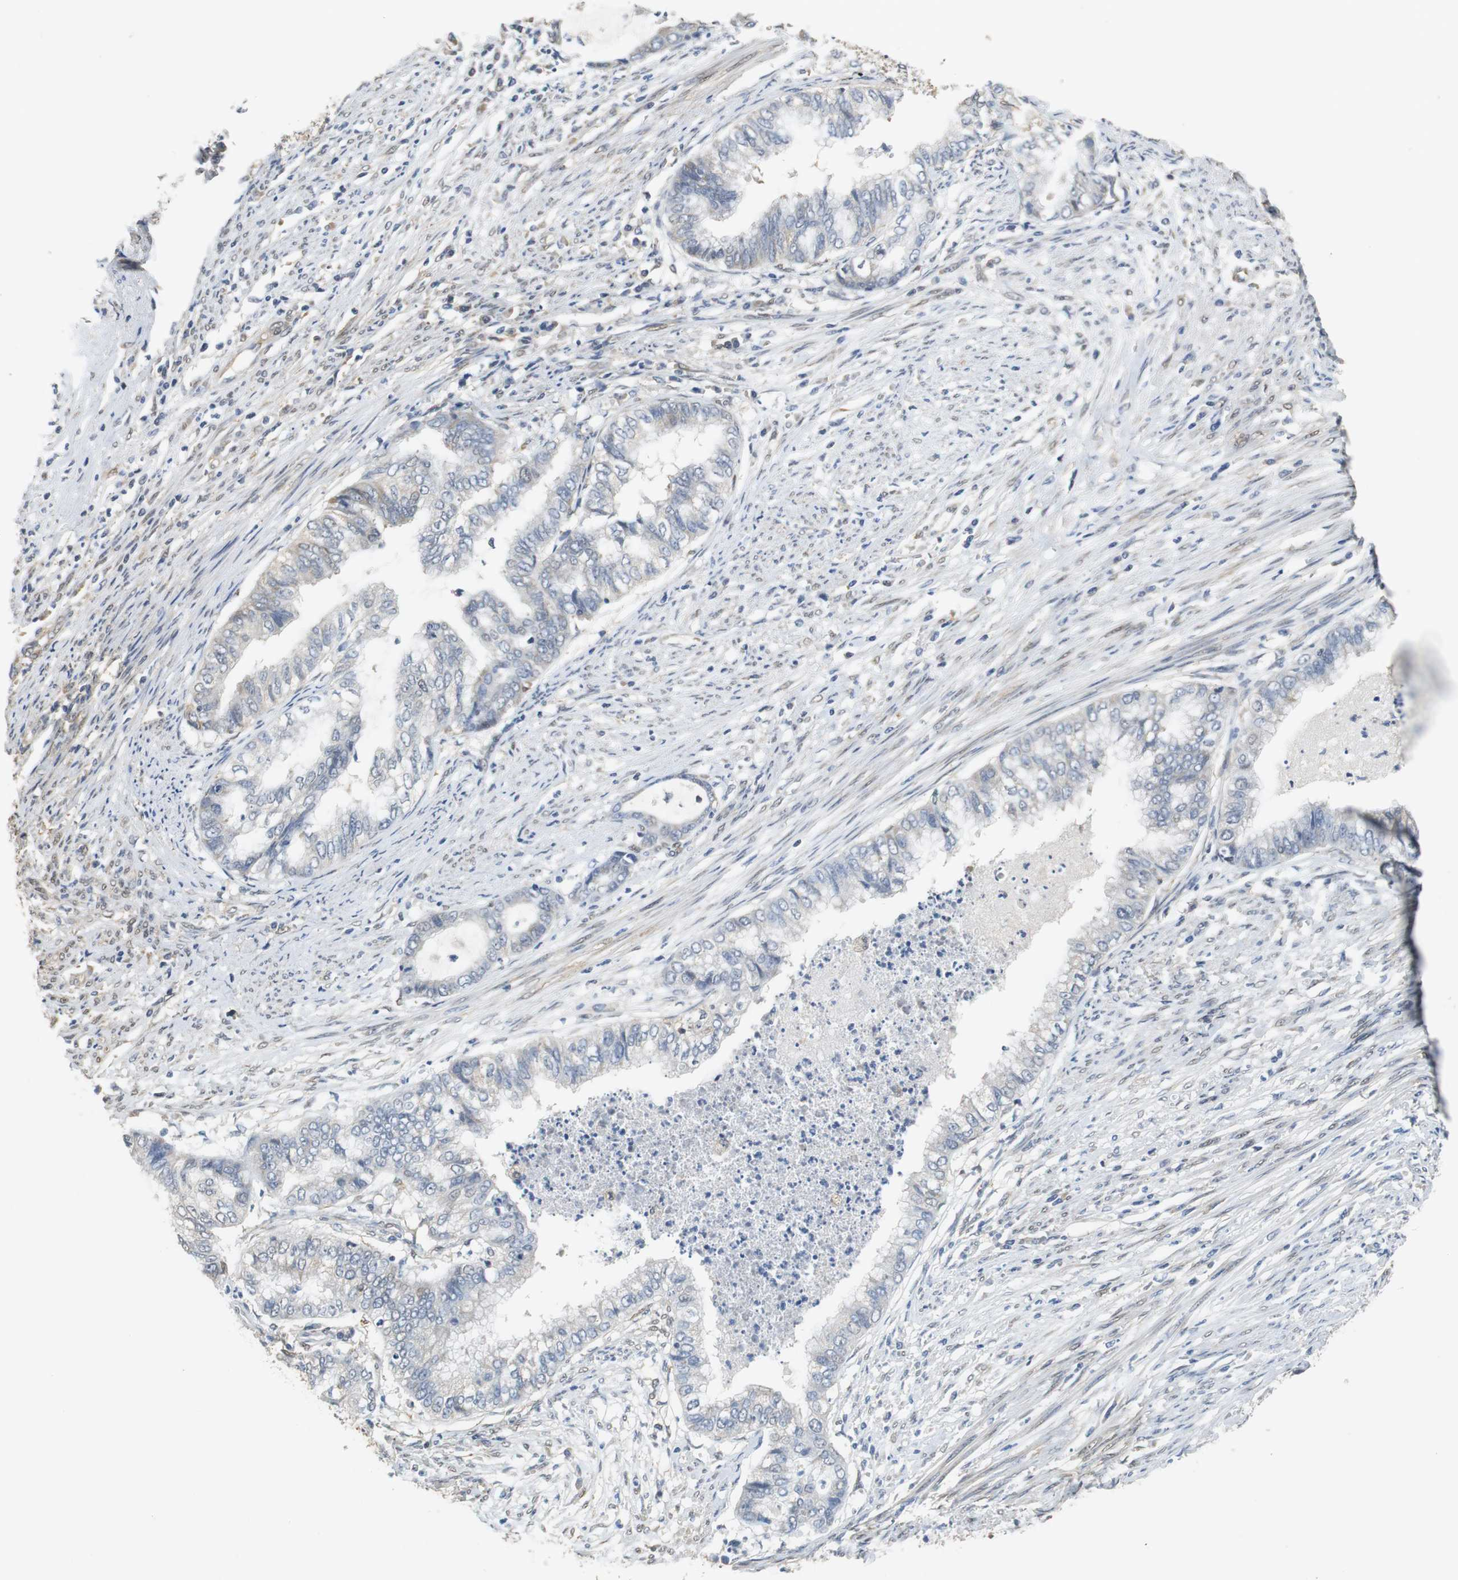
{"staining": {"intensity": "weak", "quantity": "<25%", "location": "cytoplasmic/membranous"}, "tissue": "endometrial cancer", "cell_type": "Tumor cells", "image_type": "cancer", "snomed": [{"axis": "morphology", "description": "Adenocarcinoma, NOS"}, {"axis": "topography", "description": "Endometrium"}], "caption": "The image displays no staining of tumor cells in adenocarcinoma (endometrial).", "gene": "UBQLN2", "patient": {"sex": "female", "age": 79}}